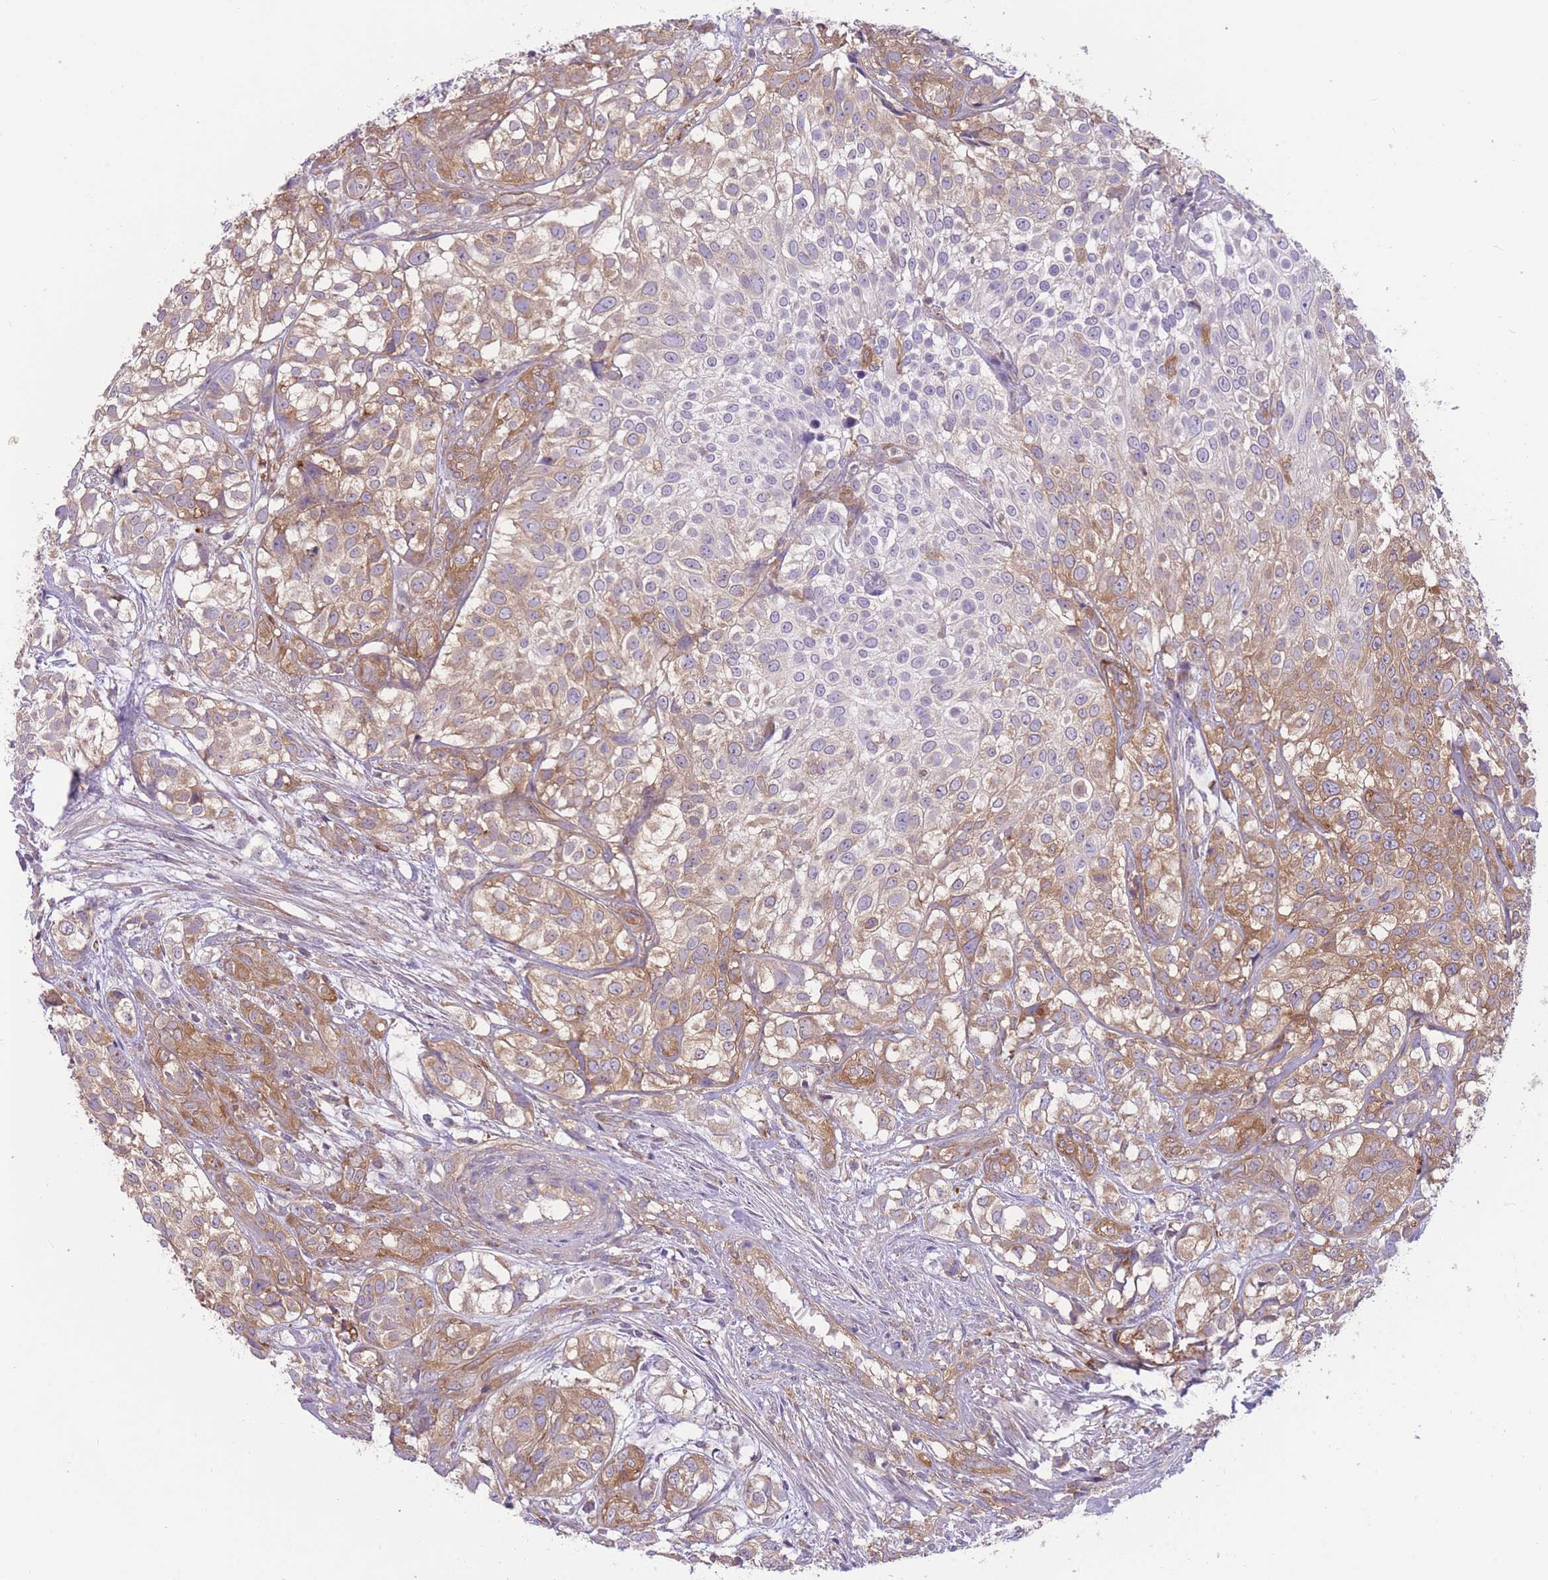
{"staining": {"intensity": "weak", "quantity": "25%-75%", "location": "cytoplasmic/membranous"}, "tissue": "urothelial cancer", "cell_type": "Tumor cells", "image_type": "cancer", "snomed": [{"axis": "morphology", "description": "Urothelial carcinoma, High grade"}, {"axis": "topography", "description": "Urinary bladder"}], "caption": "Urothelial cancer stained with a brown dye reveals weak cytoplasmic/membranous positive positivity in about 25%-75% of tumor cells.", "gene": "PRKAR1A", "patient": {"sex": "male", "age": 56}}